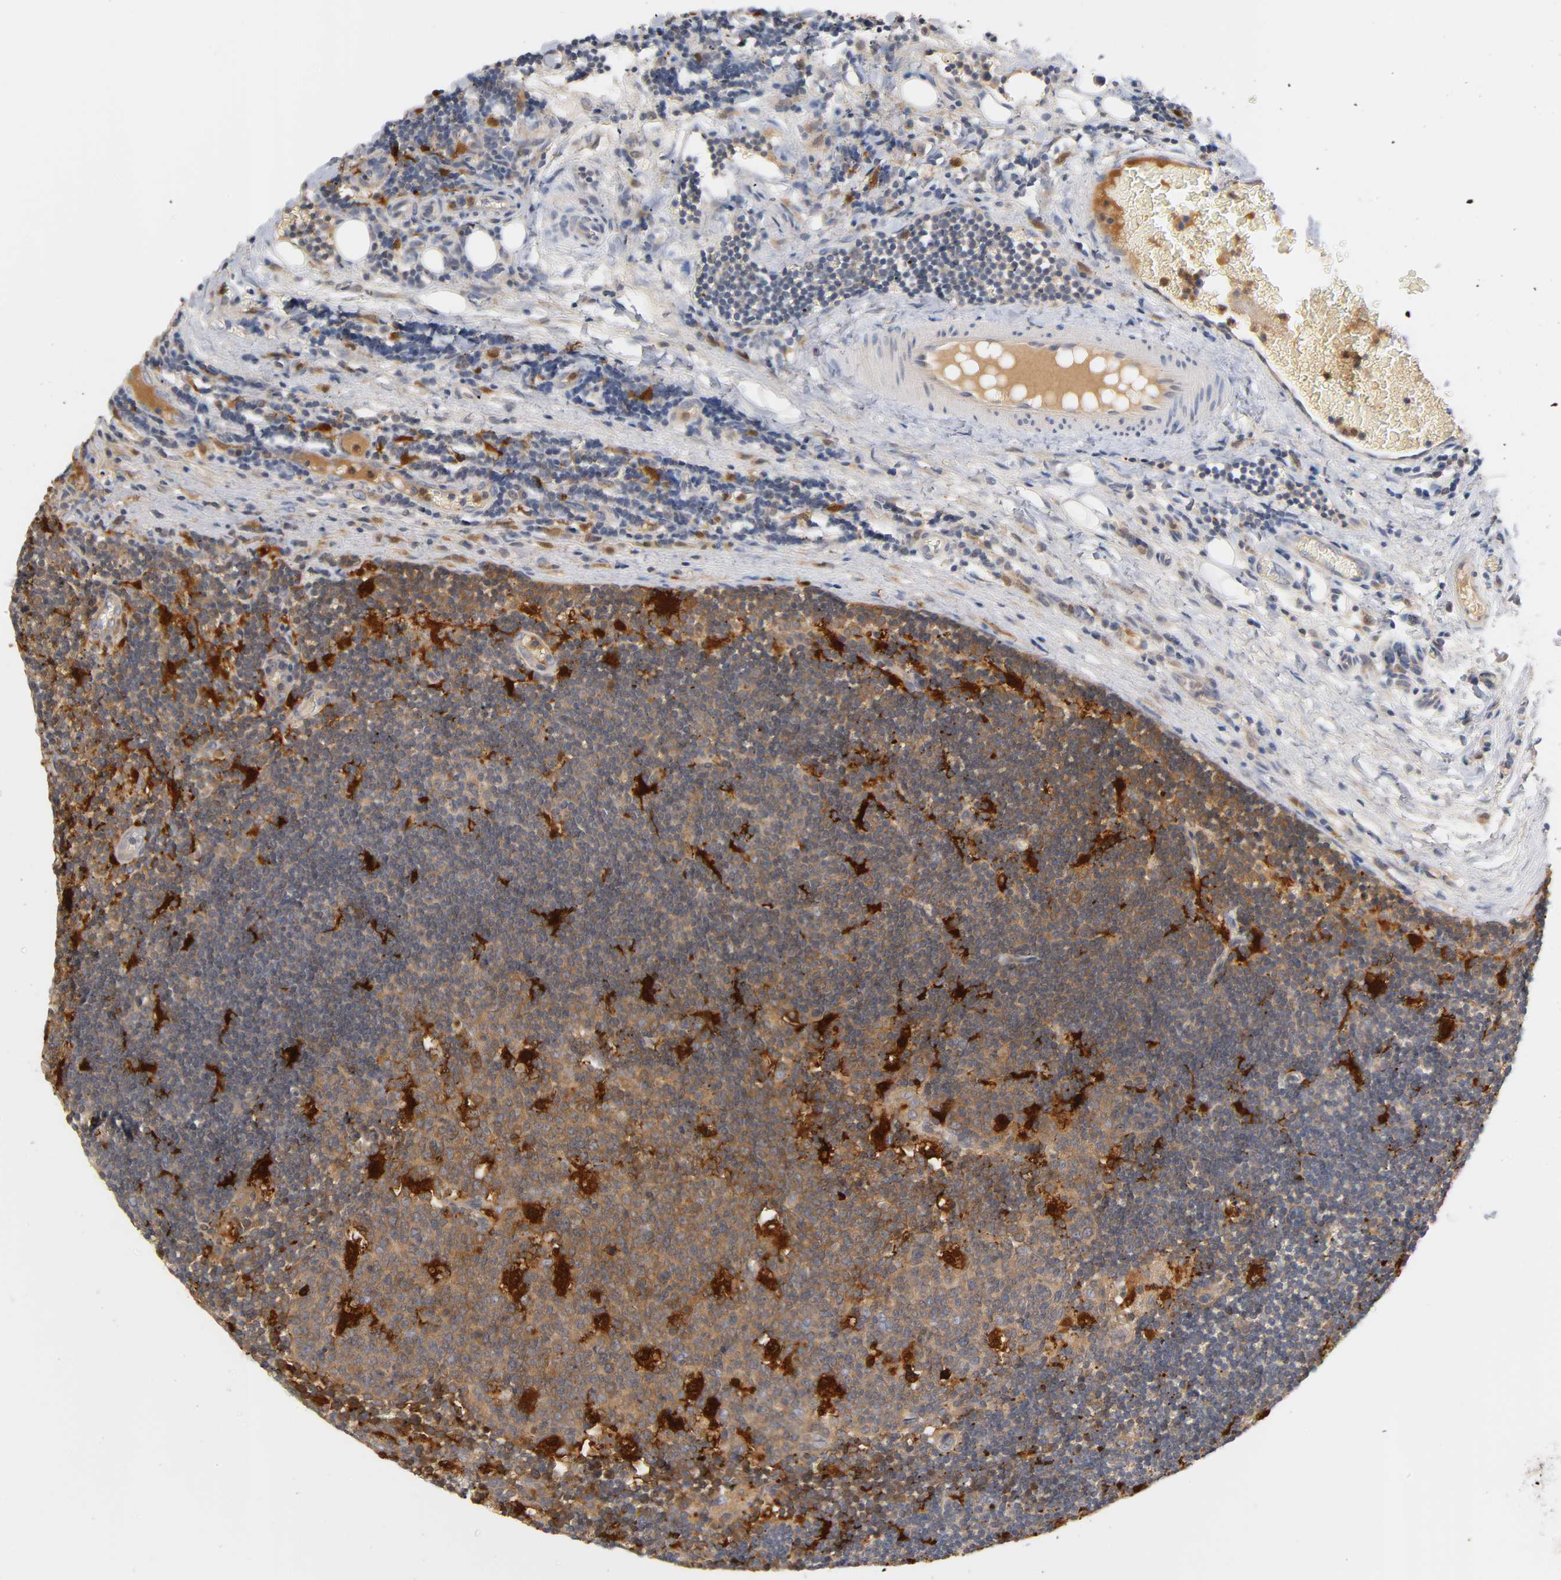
{"staining": {"intensity": "strong", "quantity": ">75%", "location": "cytoplasmic/membranous"}, "tissue": "lymph node", "cell_type": "Germinal center cells", "image_type": "normal", "snomed": [{"axis": "morphology", "description": "Normal tissue, NOS"}, {"axis": "topography", "description": "Lymph node"}, {"axis": "topography", "description": "Salivary gland"}], "caption": "Brown immunohistochemical staining in benign lymph node reveals strong cytoplasmic/membranous expression in approximately >75% of germinal center cells. (brown staining indicates protein expression, while blue staining denotes nuclei).", "gene": "IL18", "patient": {"sex": "male", "age": 8}}